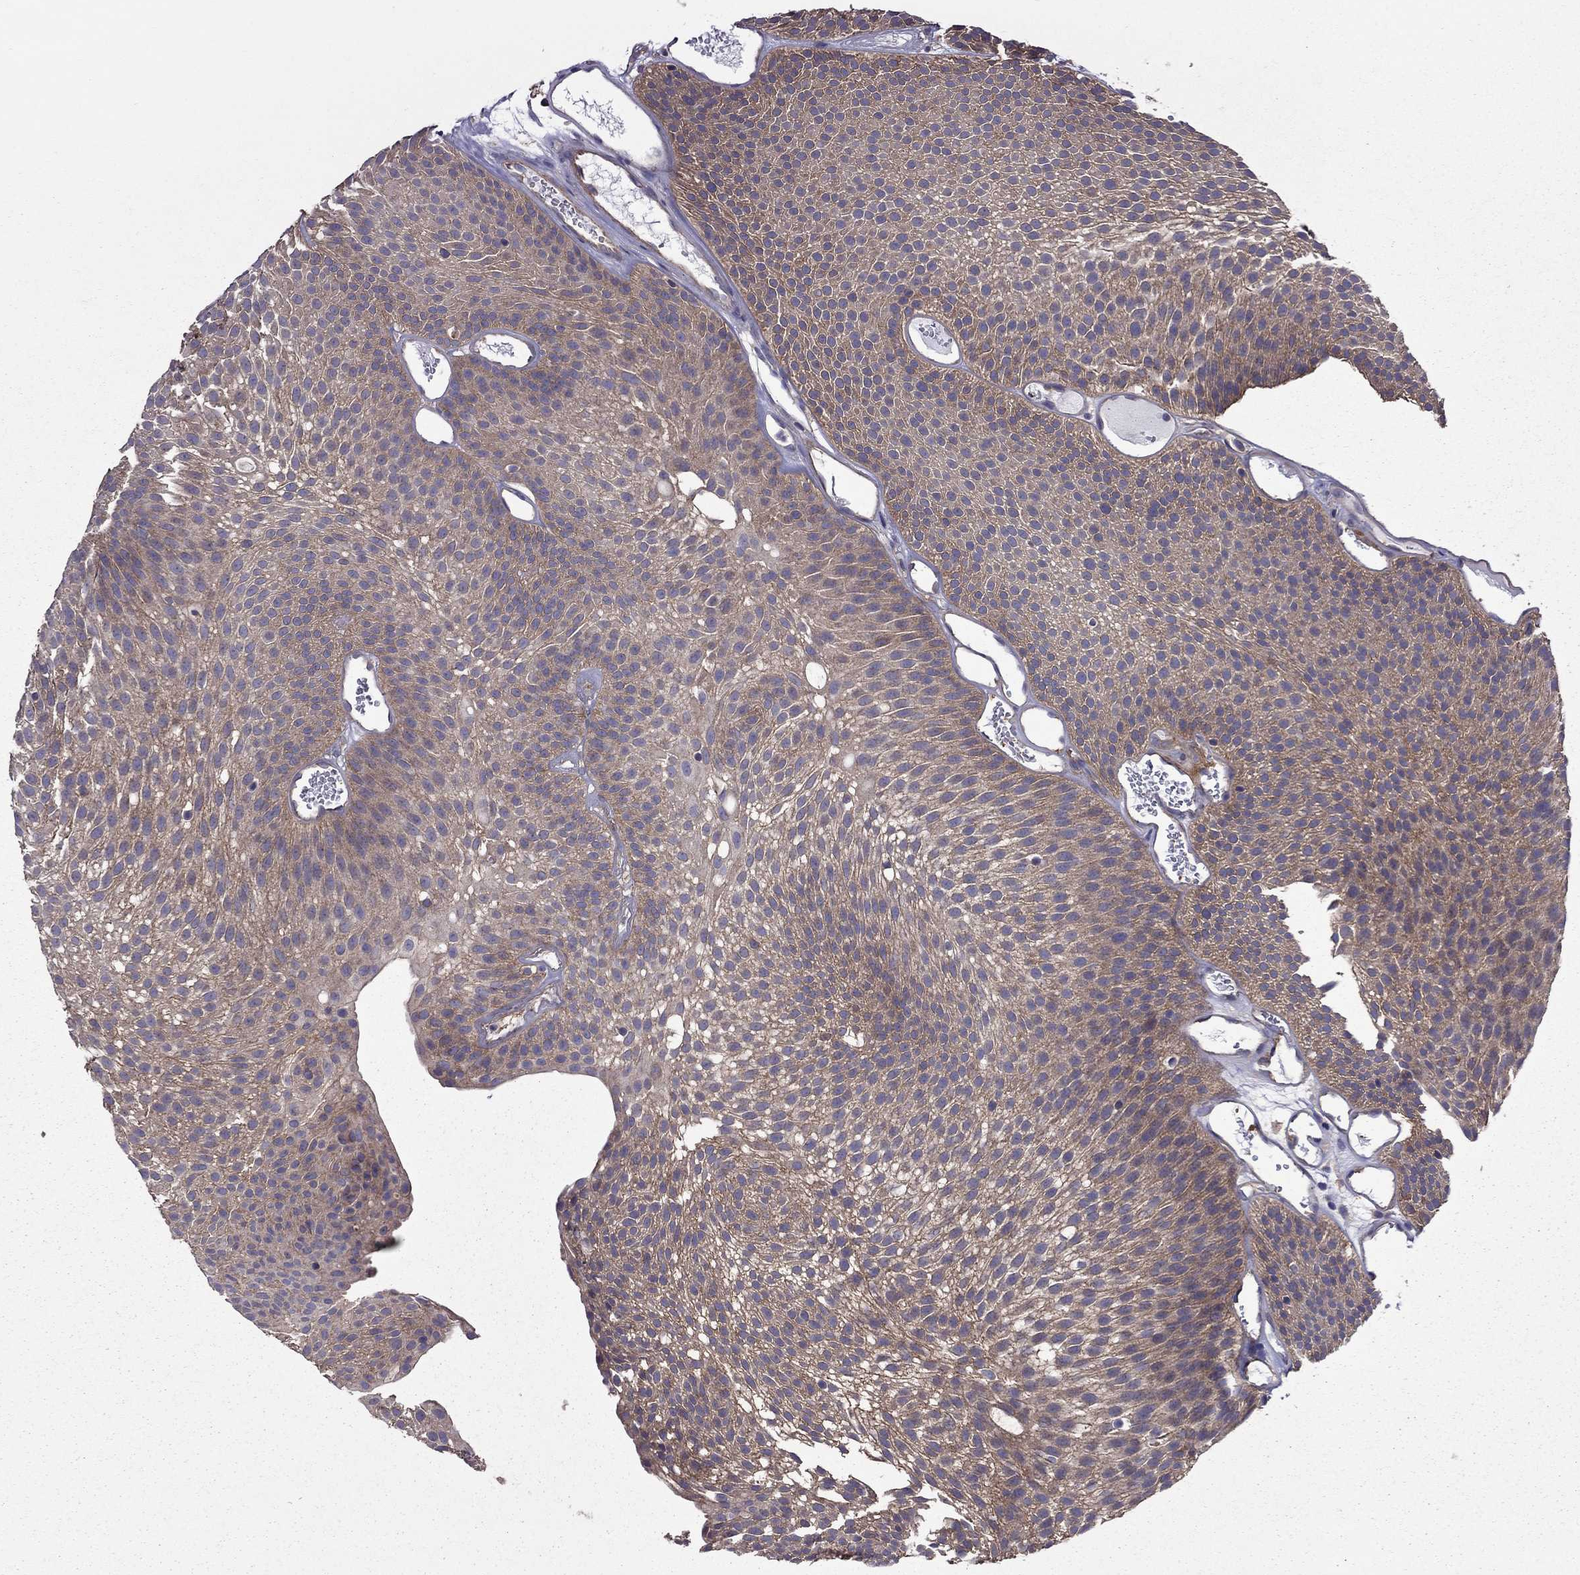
{"staining": {"intensity": "moderate", "quantity": ">75%", "location": "cytoplasmic/membranous"}, "tissue": "urothelial cancer", "cell_type": "Tumor cells", "image_type": "cancer", "snomed": [{"axis": "morphology", "description": "Urothelial carcinoma, Low grade"}, {"axis": "topography", "description": "Urinary bladder"}], "caption": "Protein analysis of low-grade urothelial carcinoma tissue exhibits moderate cytoplasmic/membranous positivity in about >75% of tumor cells. (DAB IHC with brightfield microscopy, high magnification).", "gene": "ITGB1", "patient": {"sex": "male", "age": 52}}